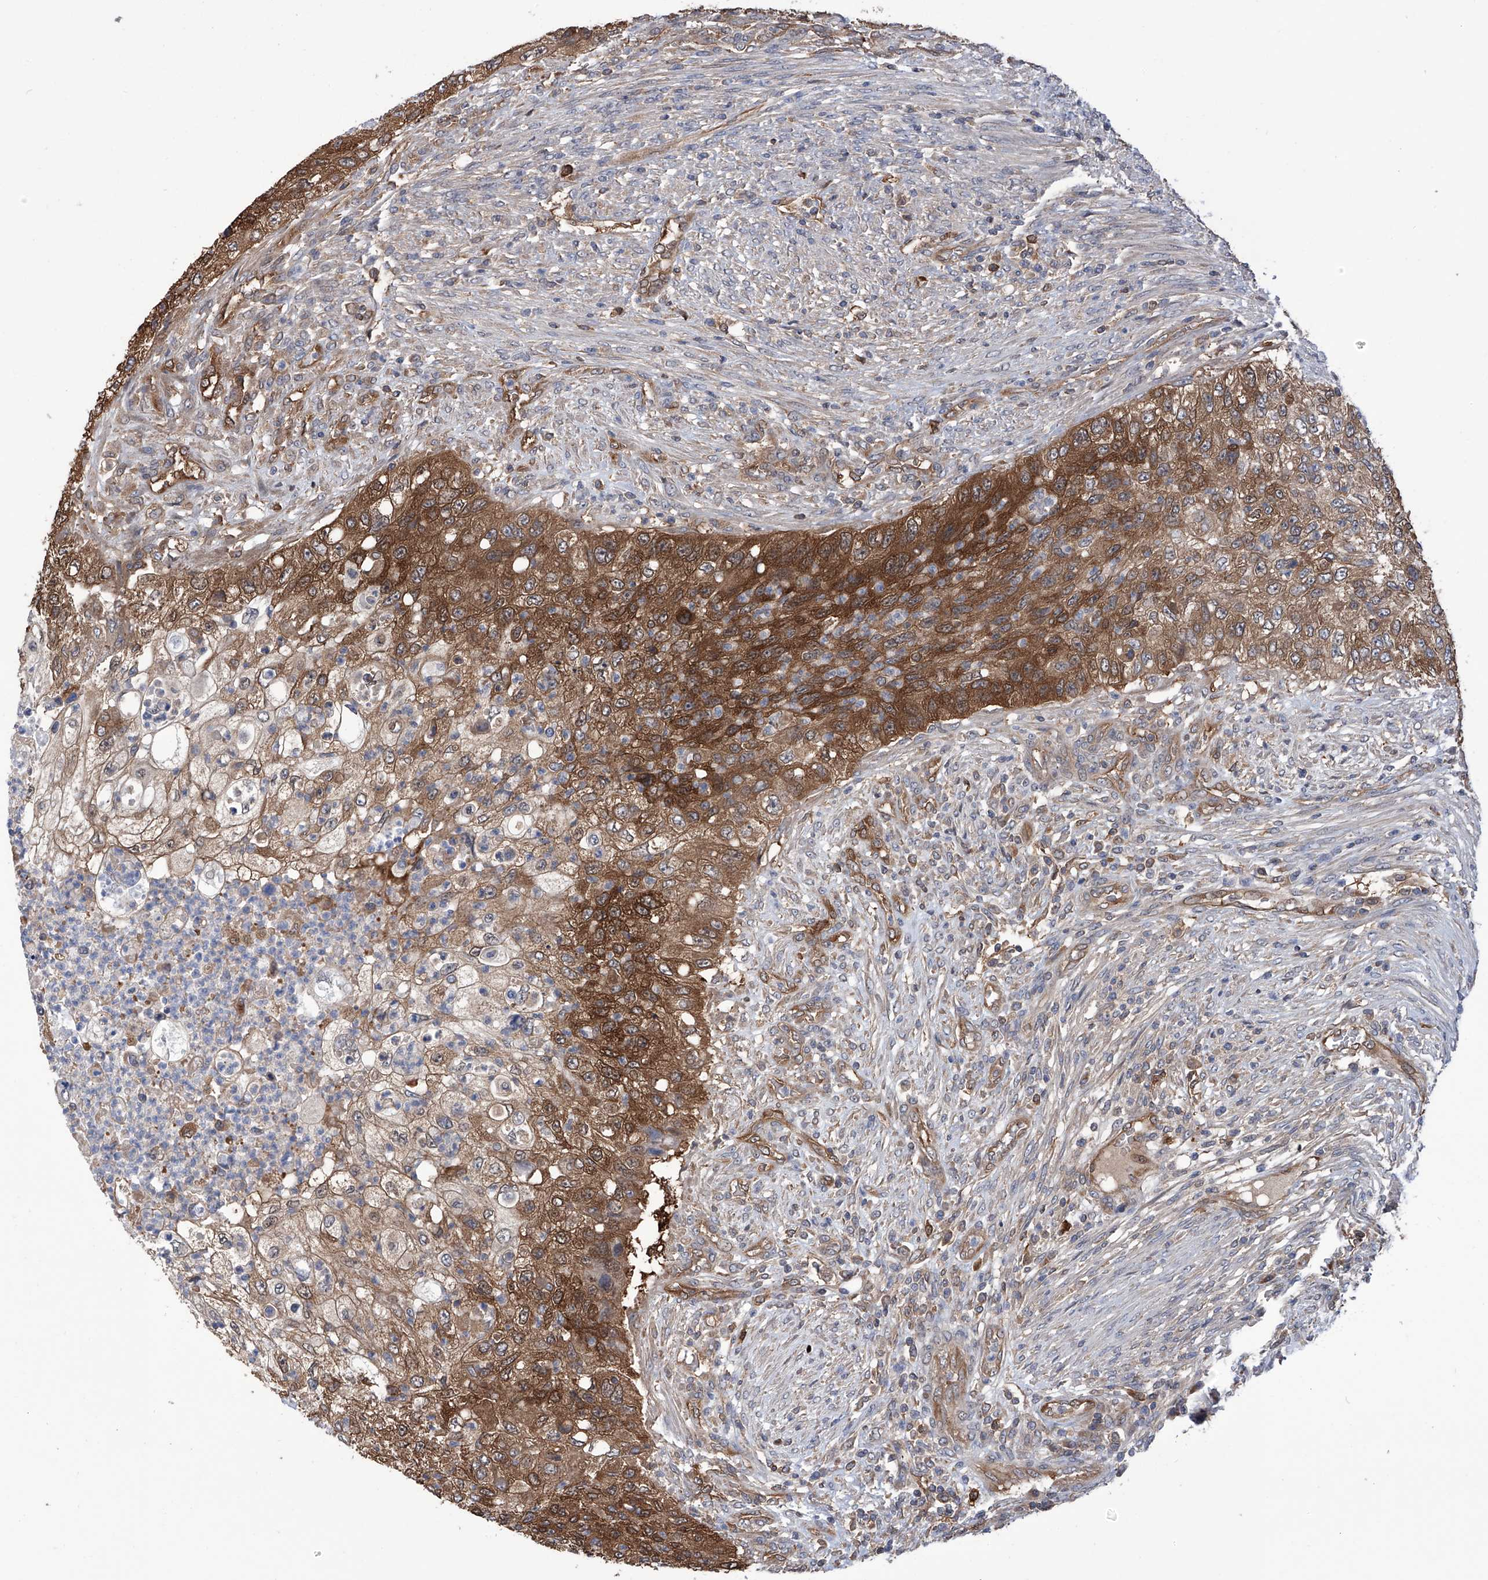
{"staining": {"intensity": "strong", "quantity": "25%-75%", "location": "cytoplasmic/membranous"}, "tissue": "urothelial cancer", "cell_type": "Tumor cells", "image_type": "cancer", "snomed": [{"axis": "morphology", "description": "Urothelial carcinoma, High grade"}, {"axis": "topography", "description": "Urinary bladder"}], "caption": "IHC of human high-grade urothelial carcinoma exhibits high levels of strong cytoplasmic/membranous positivity in about 25%-75% of tumor cells.", "gene": "NUDT17", "patient": {"sex": "female", "age": 60}}